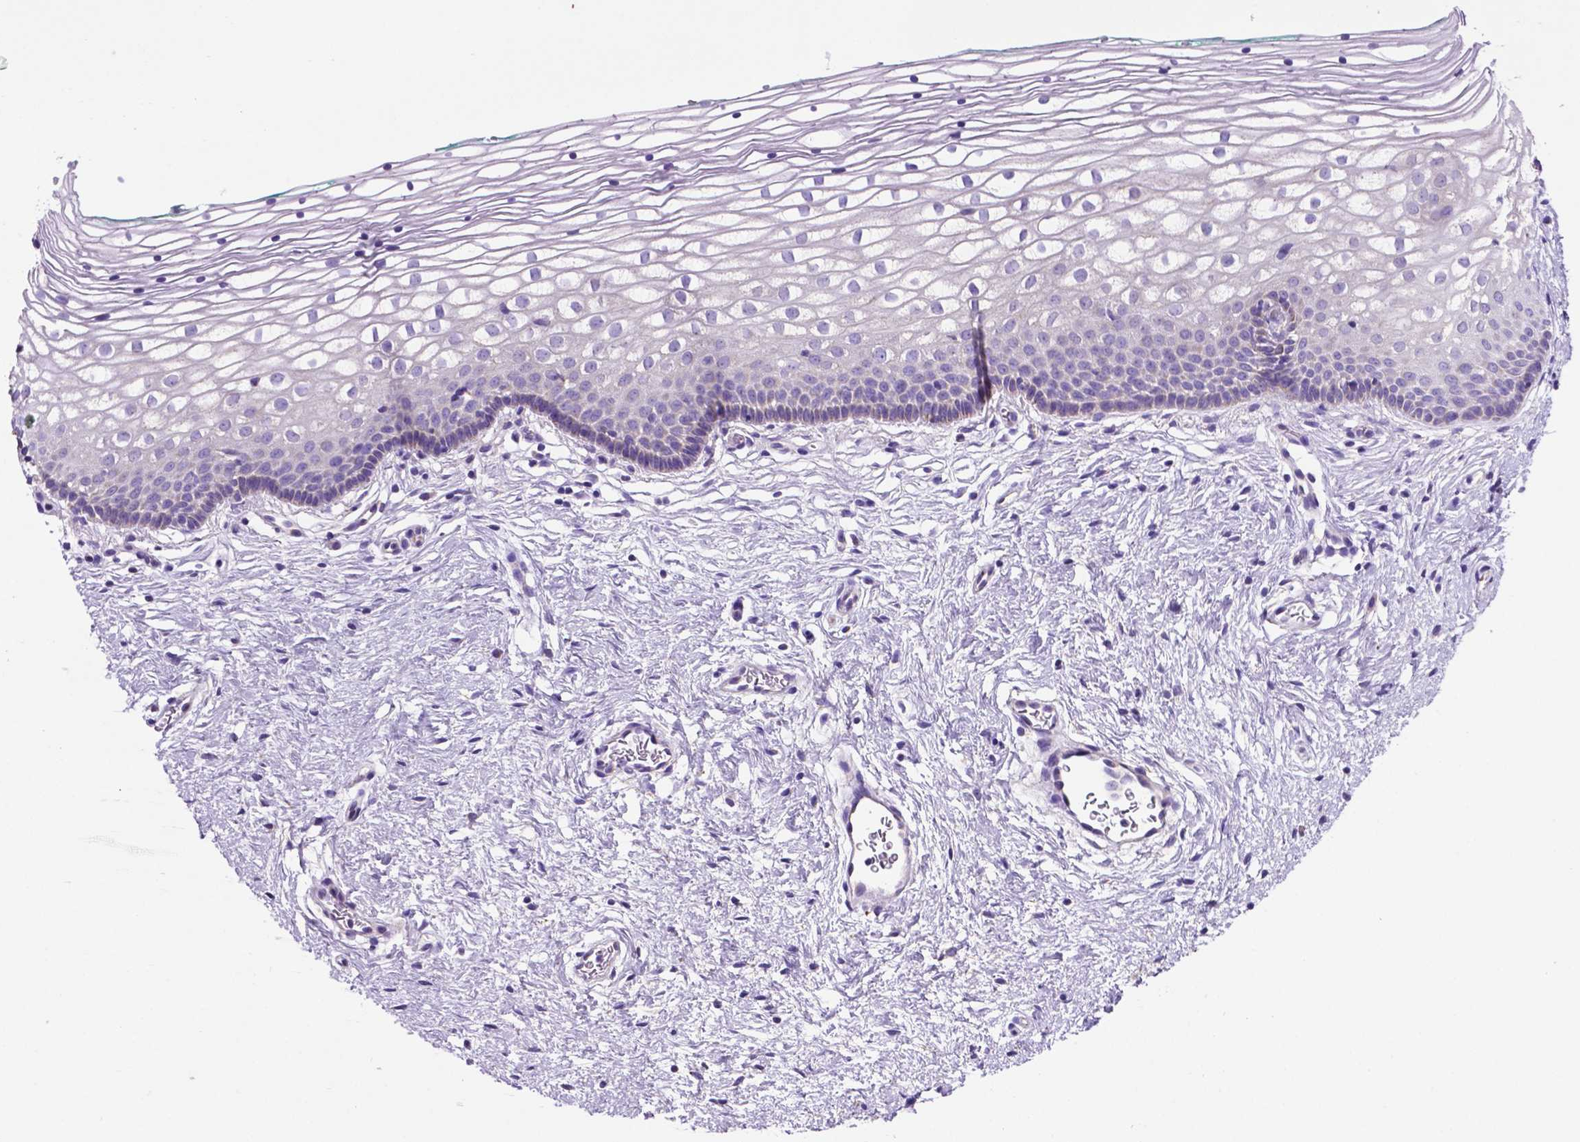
{"staining": {"intensity": "negative", "quantity": "none", "location": "none"}, "tissue": "vagina", "cell_type": "Squamous epithelial cells", "image_type": "normal", "snomed": [{"axis": "morphology", "description": "Normal tissue, NOS"}, {"axis": "topography", "description": "Vagina"}], "caption": "DAB immunohistochemical staining of normal vagina reveals no significant staining in squamous epithelial cells. Brightfield microscopy of immunohistochemistry (IHC) stained with DAB (brown) and hematoxylin (blue), captured at high magnification.", "gene": "TMEM121B", "patient": {"sex": "female", "age": 36}}